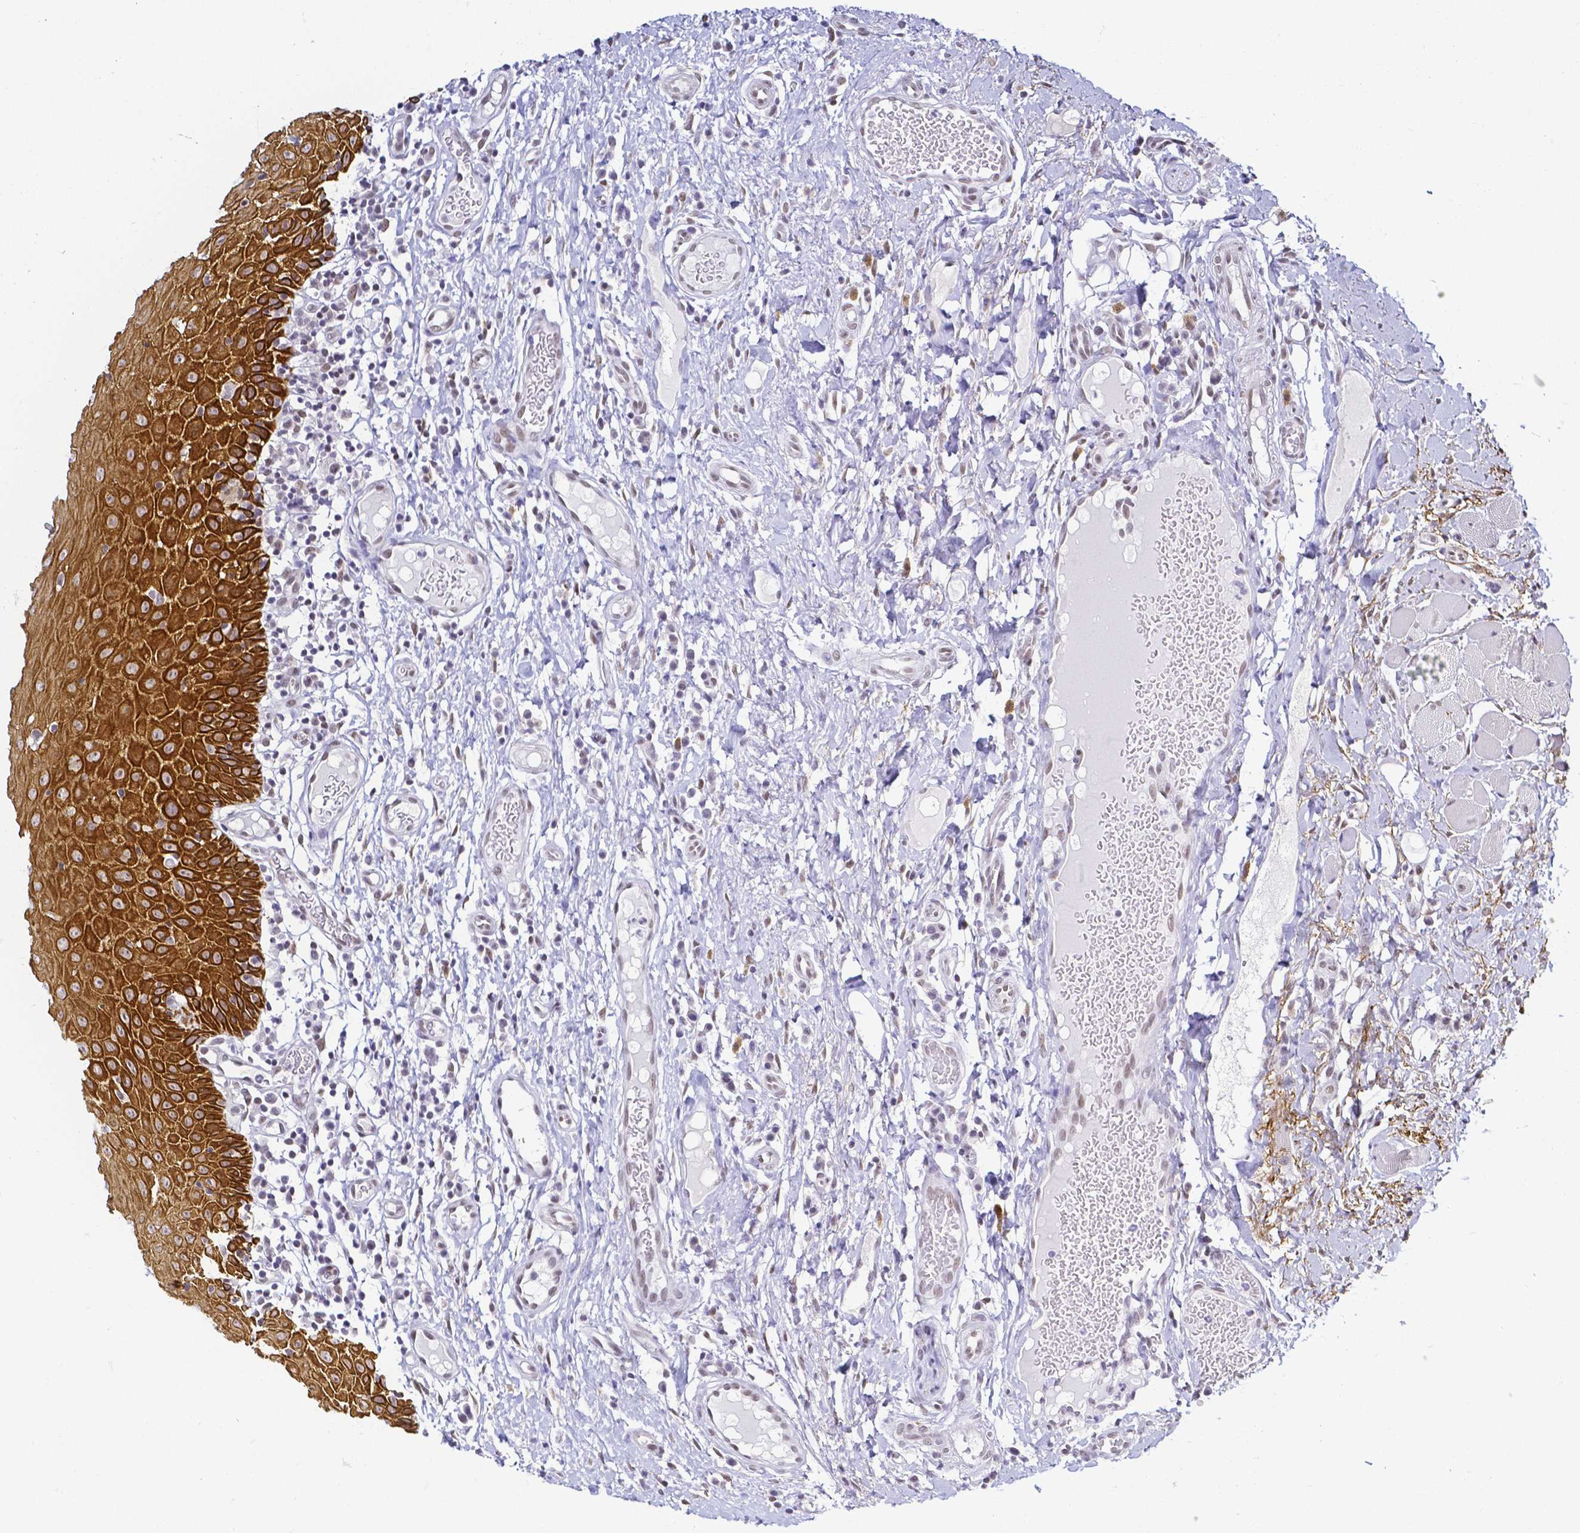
{"staining": {"intensity": "strong", "quantity": "25%-75%", "location": "cytoplasmic/membranous"}, "tissue": "oral mucosa", "cell_type": "Squamous epithelial cells", "image_type": "normal", "snomed": [{"axis": "morphology", "description": "Normal tissue, NOS"}, {"axis": "topography", "description": "Oral tissue"}, {"axis": "topography", "description": "Tounge, NOS"}], "caption": "A high-resolution micrograph shows immunohistochemistry (IHC) staining of normal oral mucosa, which shows strong cytoplasmic/membranous expression in approximately 25%-75% of squamous epithelial cells. (IHC, brightfield microscopy, high magnification).", "gene": "FAM83G", "patient": {"sex": "female", "age": 58}}